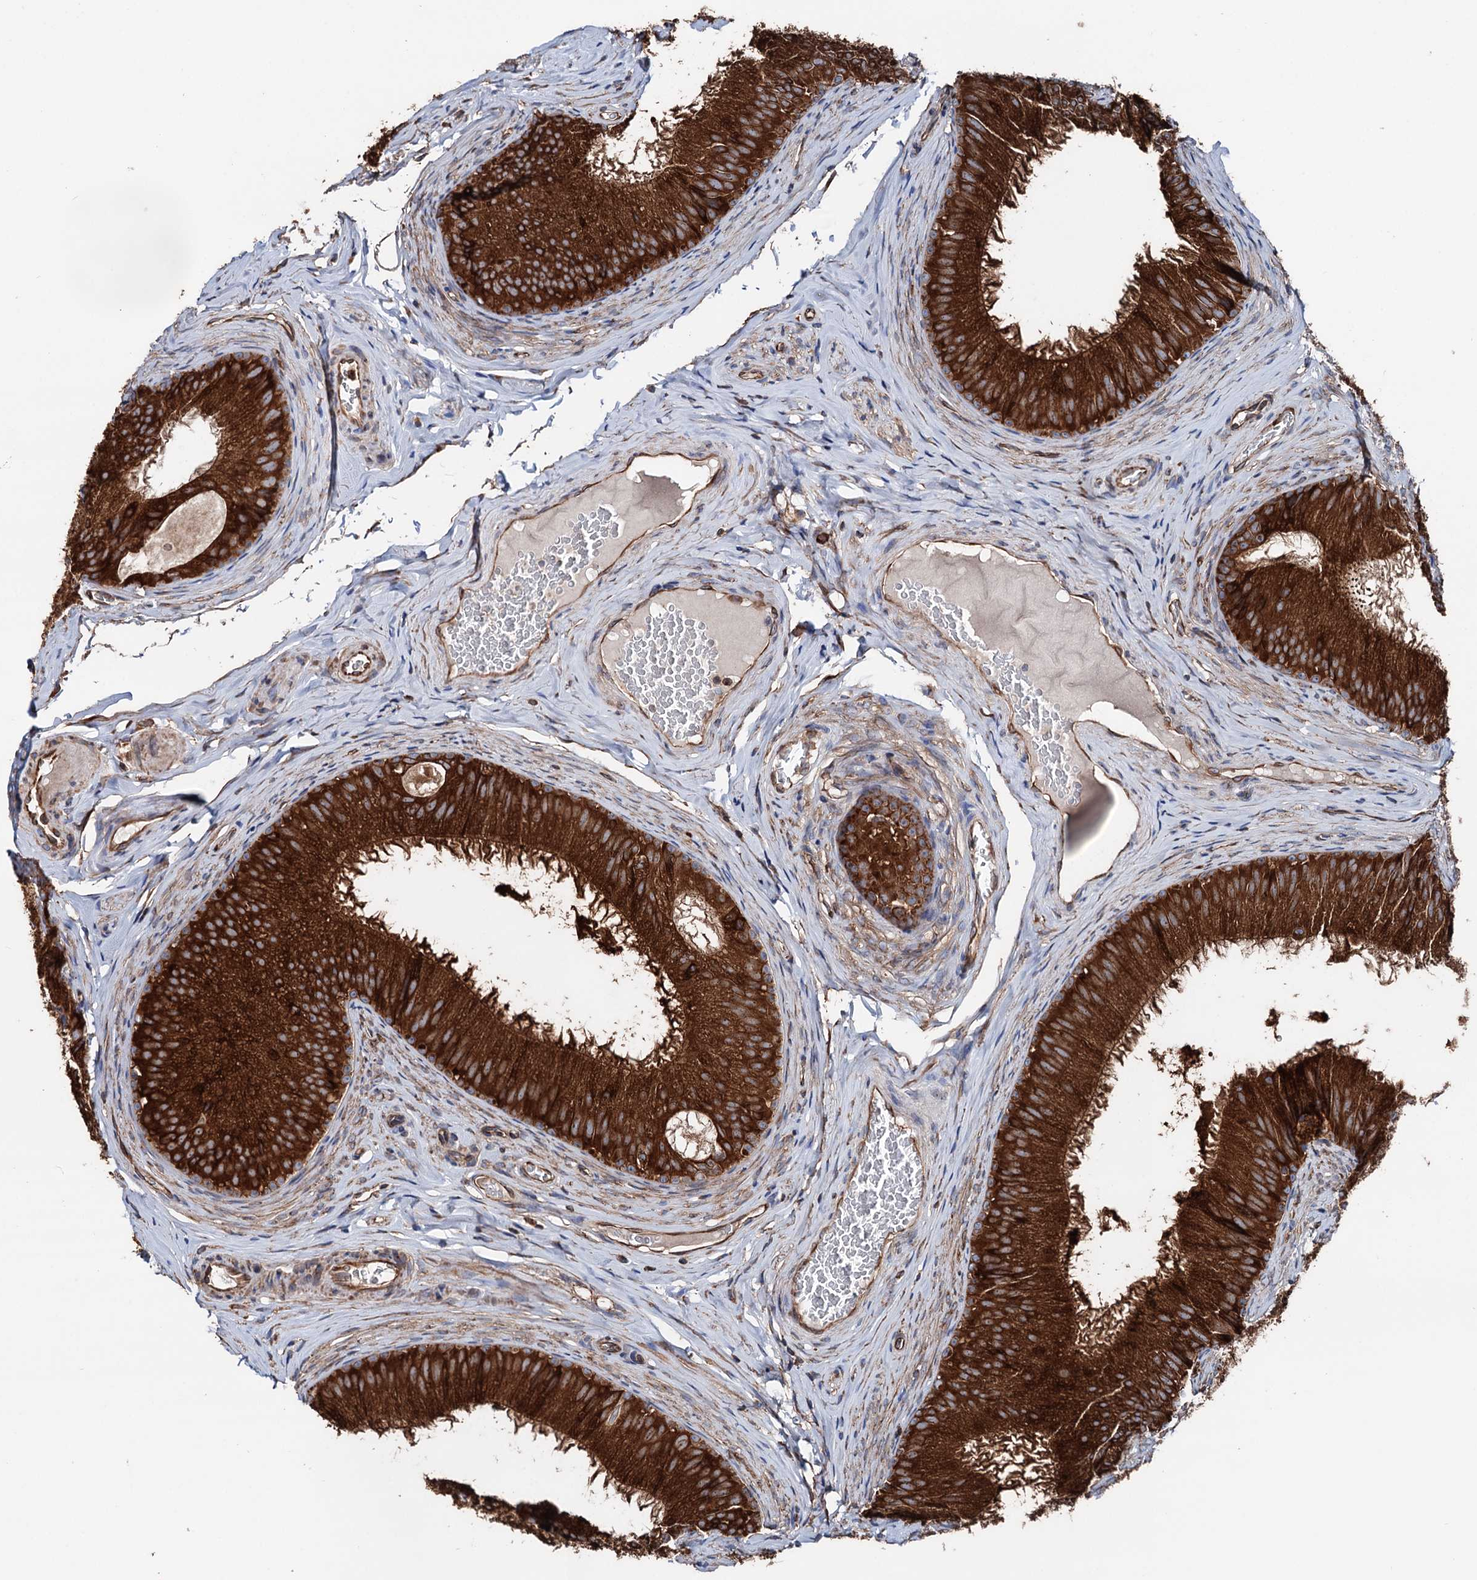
{"staining": {"intensity": "strong", "quantity": ">75%", "location": "cytoplasmic/membranous"}, "tissue": "epididymis", "cell_type": "Glandular cells", "image_type": "normal", "snomed": [{"axis": "morphology", "description": "Normal tissue, NOS"}, {"axis": "topography", "description": "Epididymis"}], "caption": "Protein staining shows strong cytoplasmic/membranous positivity in about >75% of glandular cells in unremarkable epididymis.", "gene": "ERP29", "patient": {"sex": "male", "age": 34}}